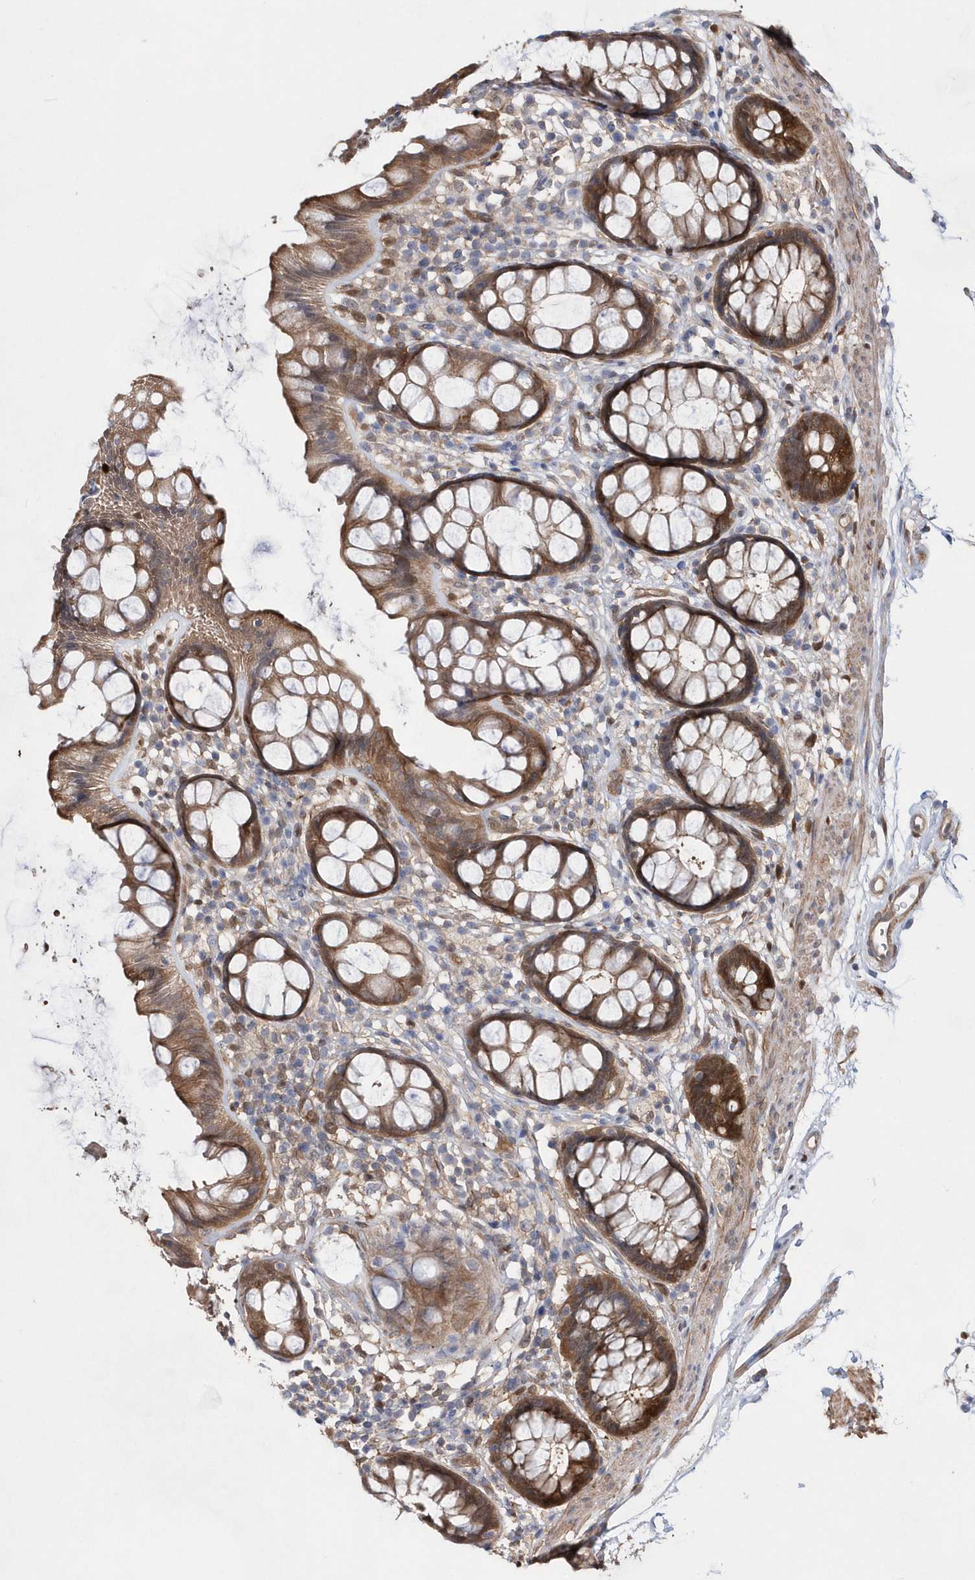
{"staining": {"intensity": "moderate", "quantity": ">75%", "location": "cytoplasmic/membranous,nuclear"}, "tissue": "rectum", "cell_type": "Glandular cells", "image_type": "normal", "snomed": [{"axis": "morphology", "description": "Normal tissue, NOS"}, {"axis": "topography", "description": "Rectum"}], "caption": "A brown stain shows moderate cytoplasmic/membranous,nuclear staining of a protein in glandular cells of normal rectum. (DAB (3,3'-diaminobenzidine) = brown stain, brightfield microscopy at high magnification).", "gene": "BDH2", "patient": {"sex": "female", "age": 65}}